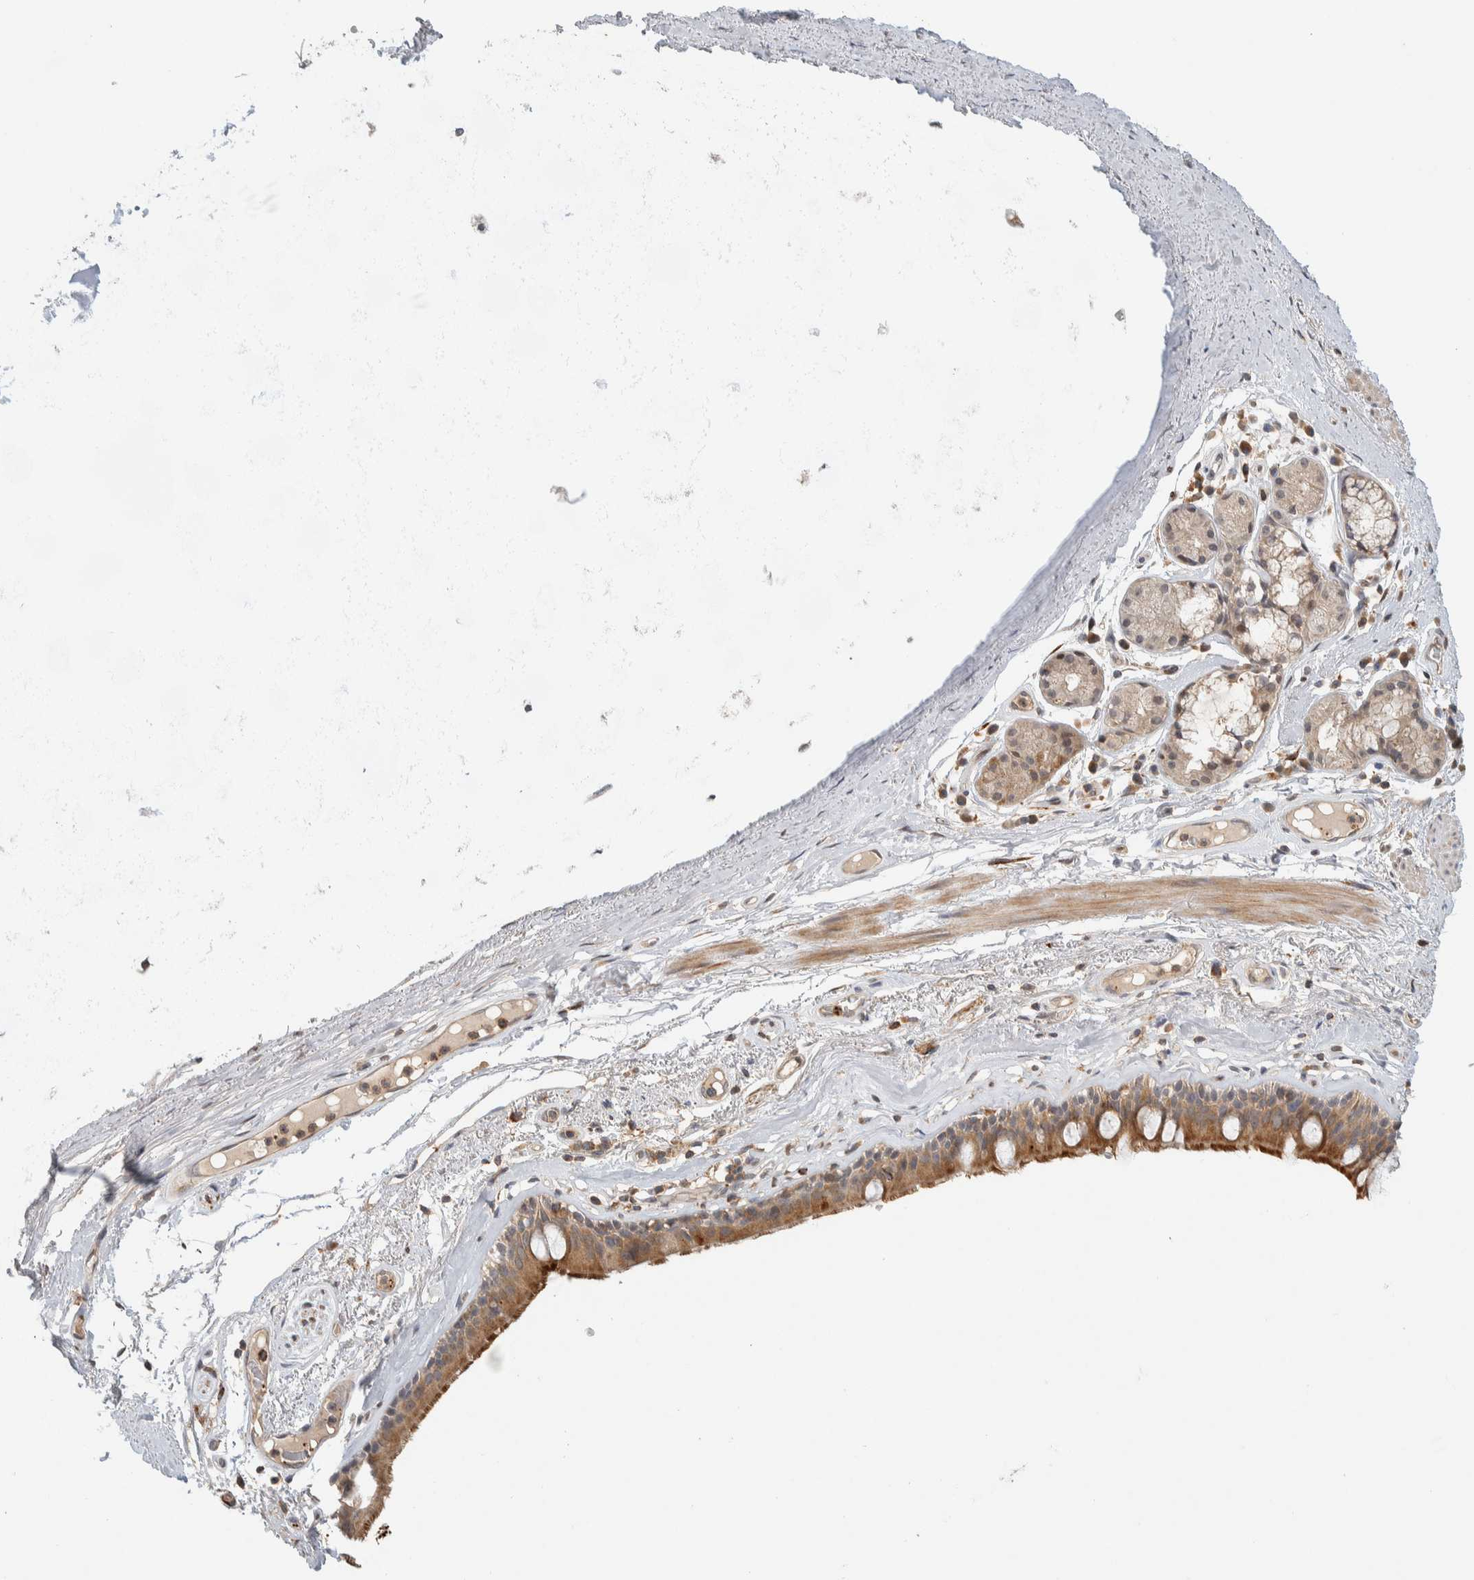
{"staining": {"intensity": "moderate", "quantity": ">75%", "location": "cytoplasmic/membranous"}, "tissue": "bronchus", "cell_type": "Respiratory epithelial cells", "image_type": "normal", "snomed": [{"axis": "morphology", "description": "Normal tissue, NOS"}, {"axis": "topography", "description": "Cartilage tissue"}], "caption": "Respiratory epithelial cells reveal medium levels of moderate cytoplasmic/membranous expression in about >75% of cells in benign human bronchus. (DAB (3,3'-diaminobenzidine) IHC with brightfield microscopy, high magnification).", "gene": "KIF9", "patient": {"sex": "female", "age": 63}}